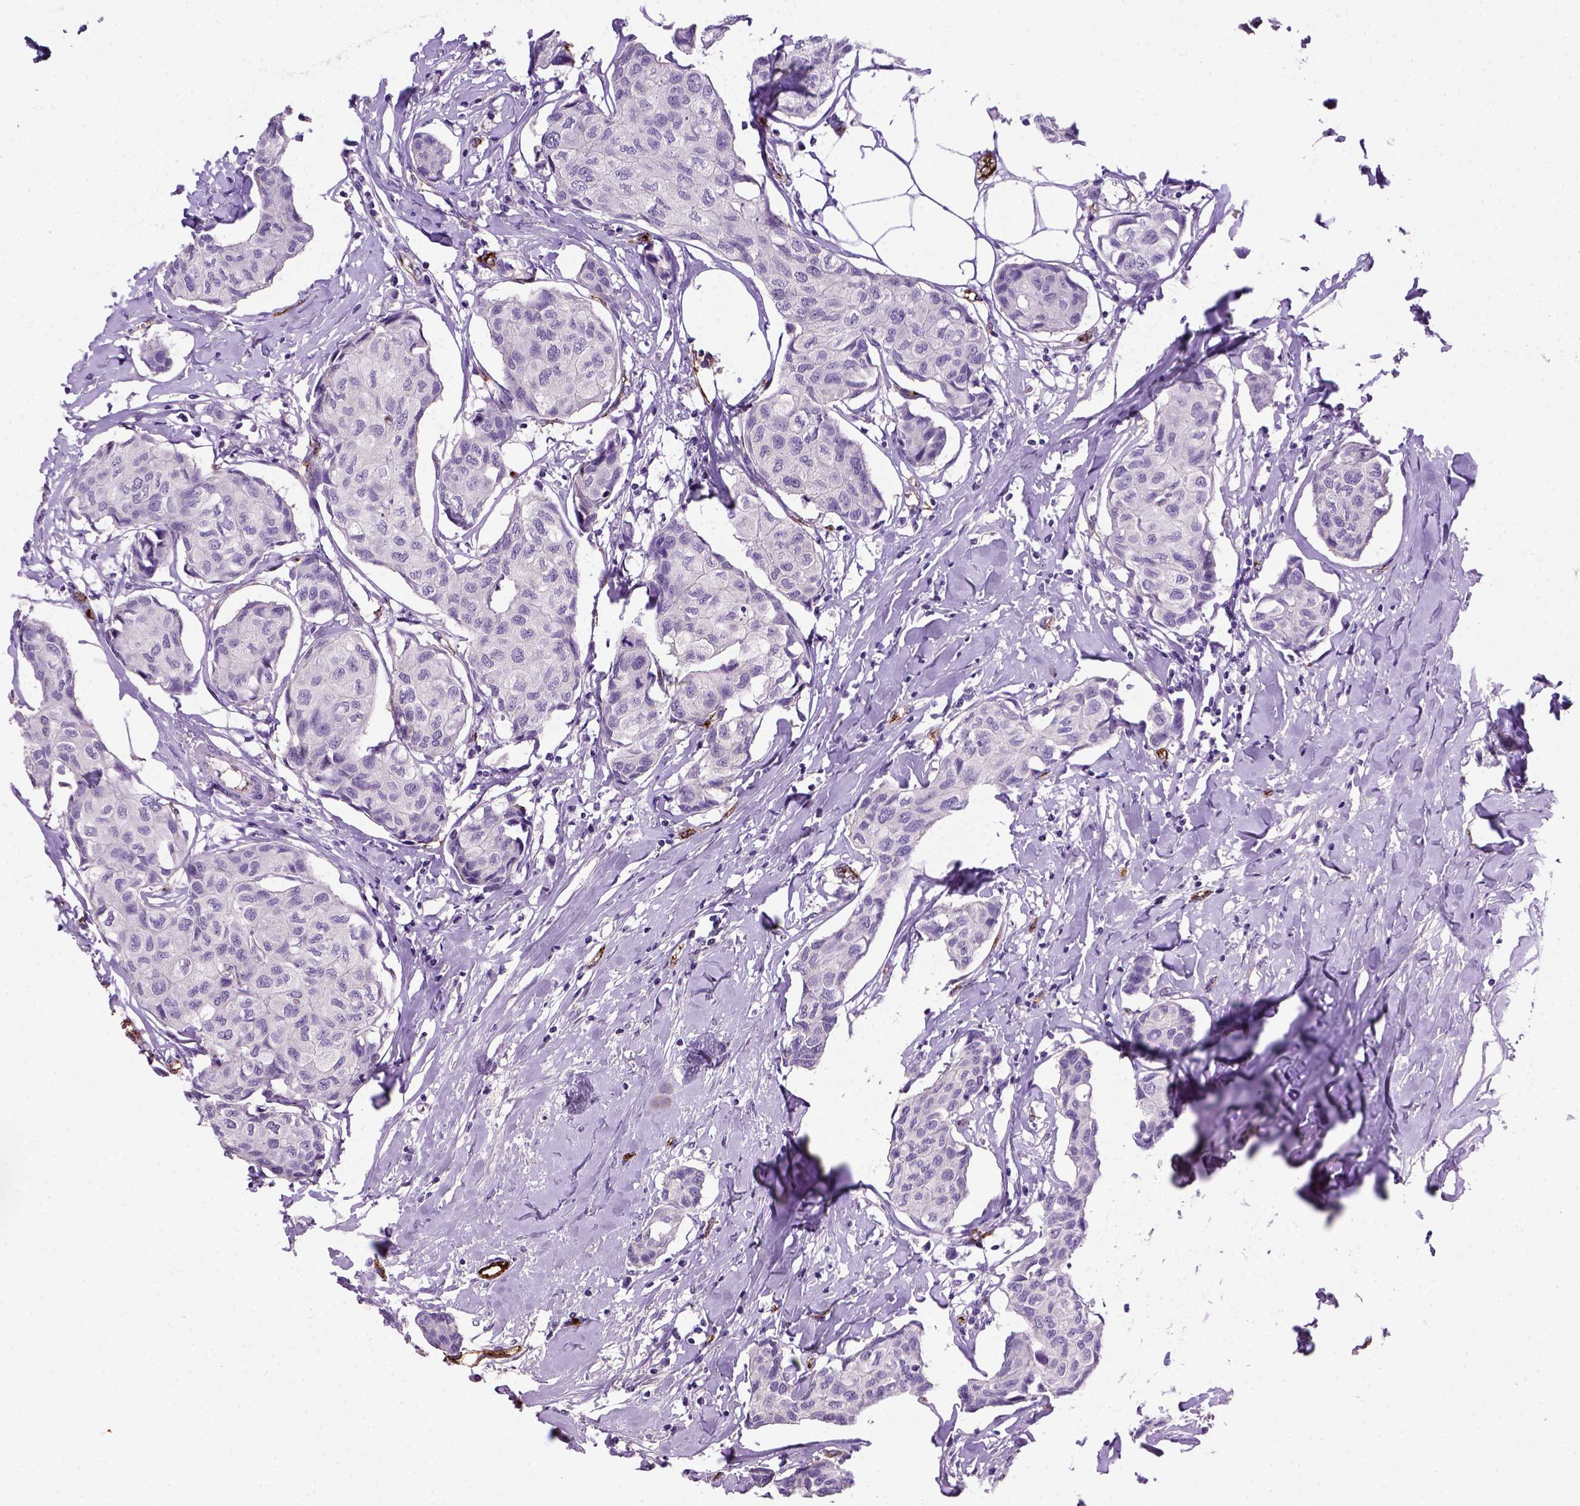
{"staining": {"intensity": "negative", "quantity": "none", "location": "none"}, "tissue": "breast cancer", "cell_type": "Tumor cells", "image_type": "cancer", "snomed": [{"axis": "morphology", "description": "Duct carcinoma"}, {"axis": "topography", "description": "Breast"}], "caption": "Immunohistochemistry (IHC) of breast cancer (invasive ductal carcinoma) exhibits no staining in tumor cells.", "gene": "VWF", "patient": {"sex": "female", "age": 80}}